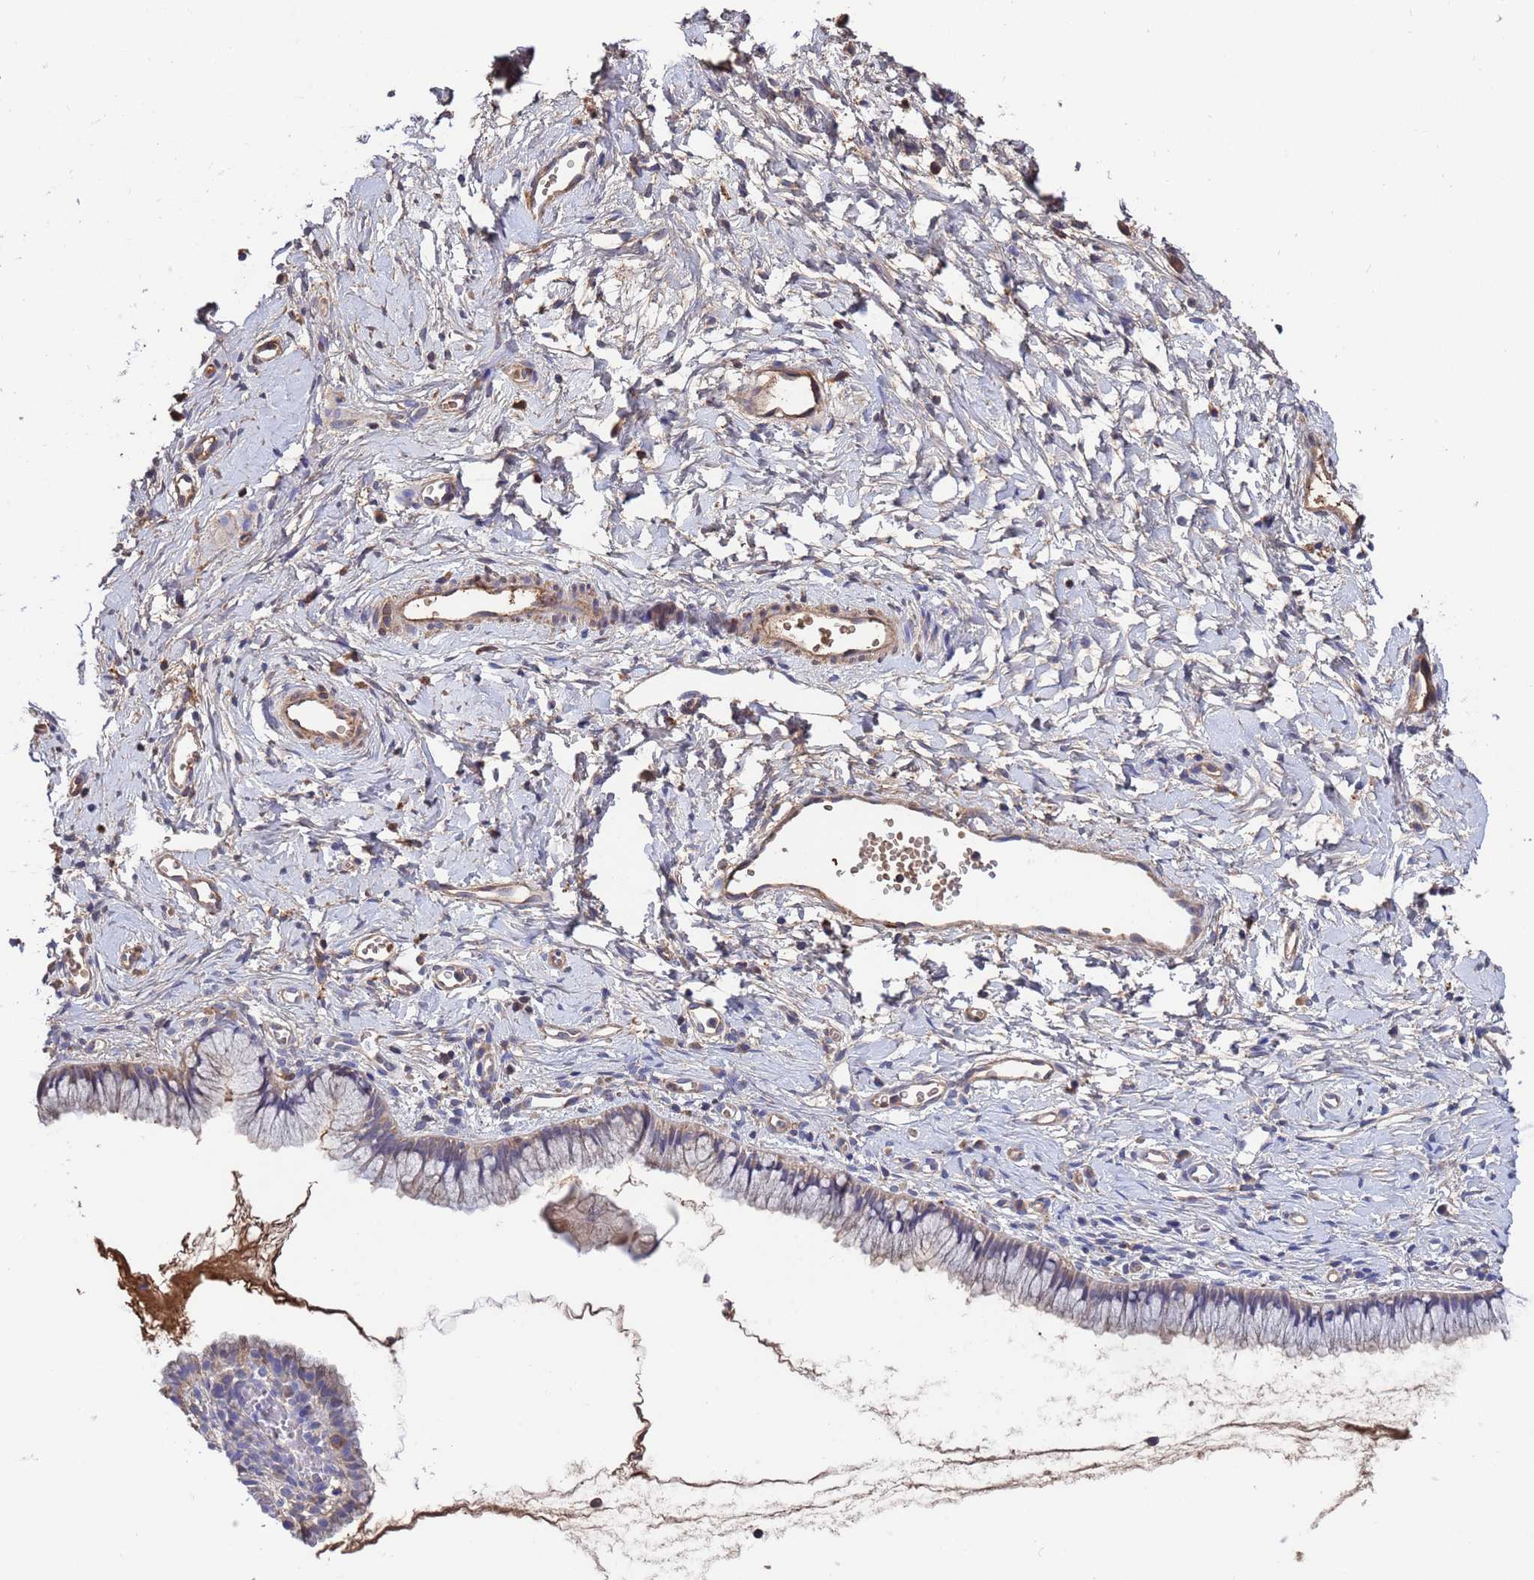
{"staining": {"intensity": "weak", "quantity": "25%-75%", "location": "cytoplasmic/membranous"}, "tissue": "cervix", "cell_type": "Glandular cells", "image_type": "normal", "snomed": [{"axis": "morphology", "description": "Normal tissue, NOS"}, {"axis": "topography", "description": "Cervix"}], "caption": "Immunohistochemical staining of unremarkable human cervix exhibits weak cytoplasmic/membranous protein staining in approximately 25%-75% of glandular cells.", "gene": "GLUD1", "patient": {"sex": "female", "age": 40}}